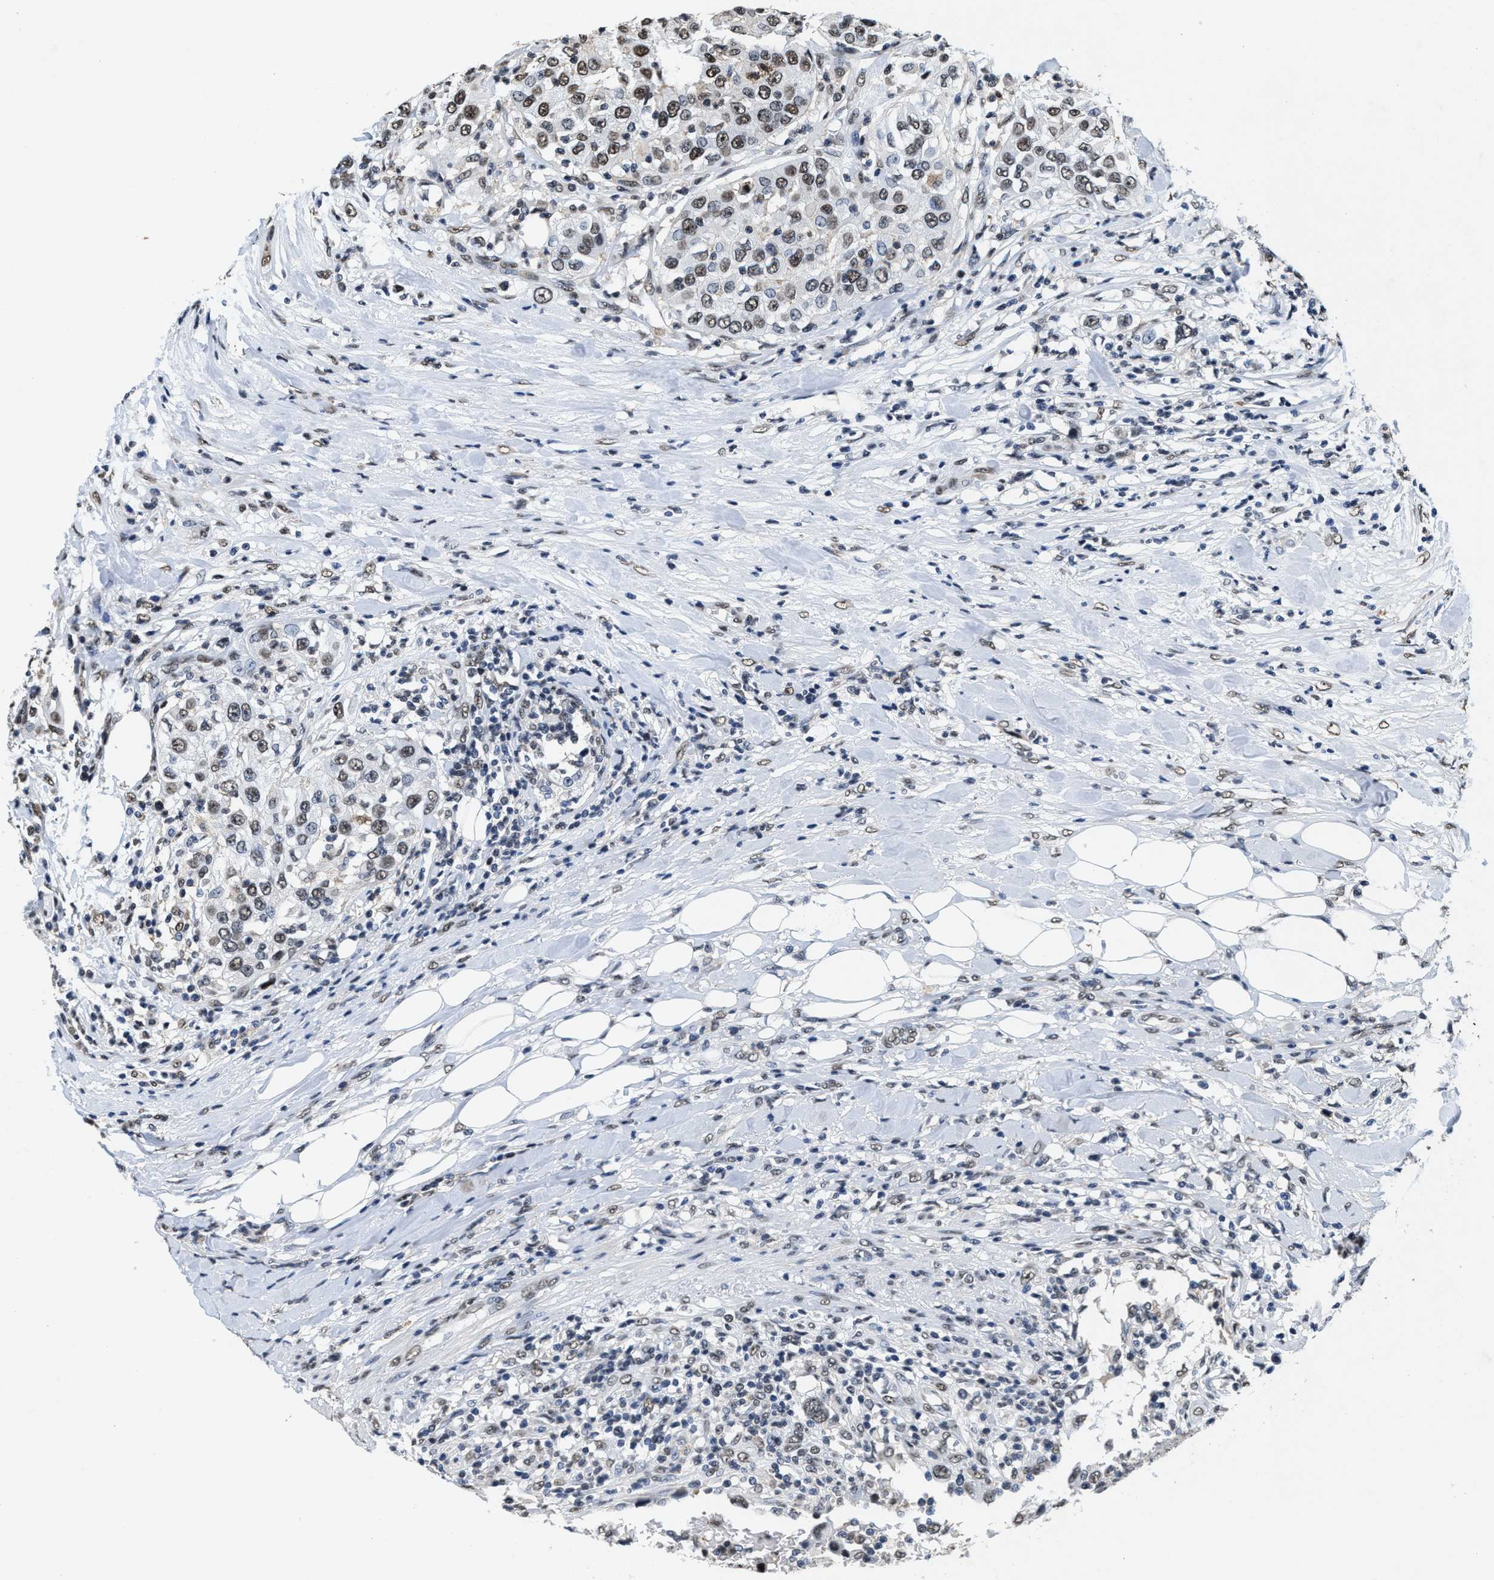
{"staining": {"intensity": "moderate", "quantity": ">75%", "location": "nuclear"}, "tissue": "urothelial cancer", "cell_type": "Tumor cells", "image_type": "cancer", "snomed": [{"axis": "morphology", "description": "Urothelial carcinoma, High grade"}, {"axis": "topography", "description": "Urinary bladder"}], "caption": "IHC of urothelial cancer reveals medium levels of moderate nuclear expression in about >75% of tumor cells.", "gene": "SUPT16H", "patient": {"sex": "female", "age": 80}}